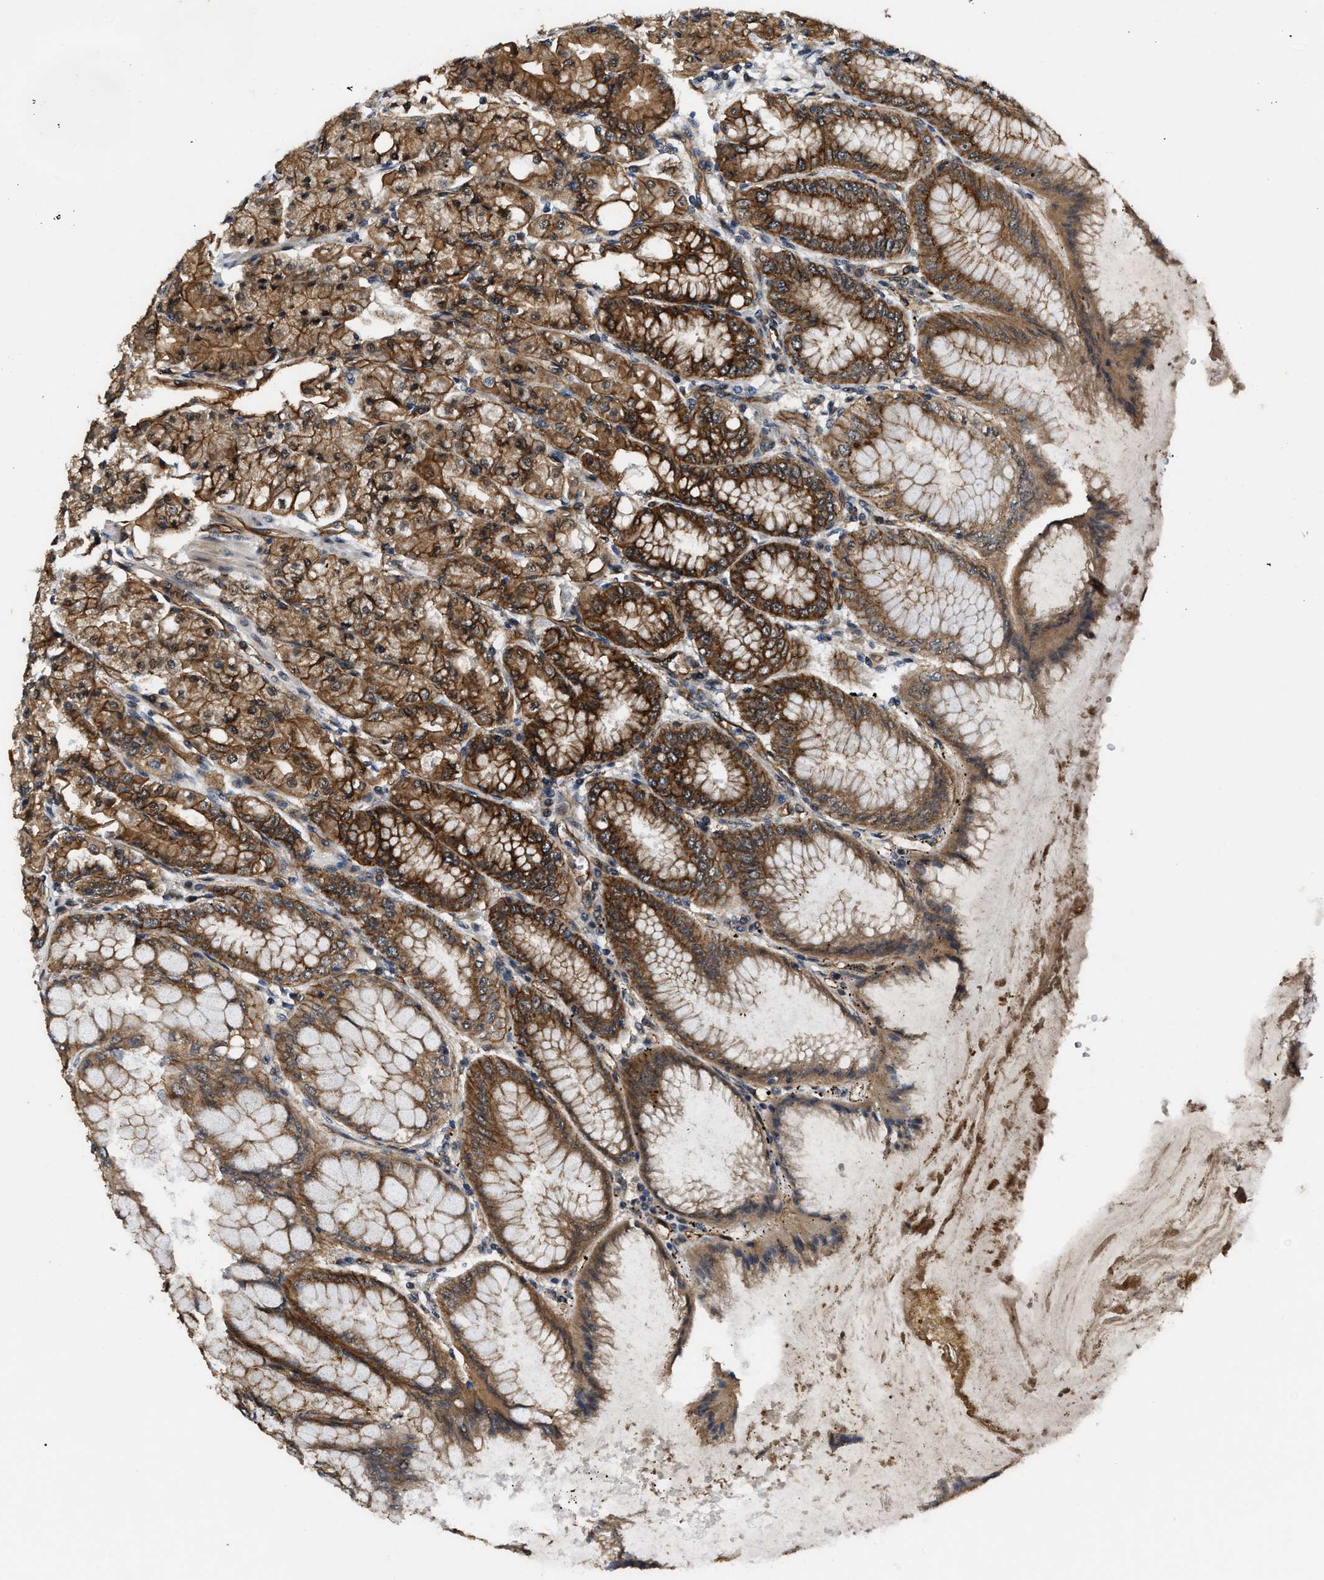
{"staining": {"intensity": "strong", "quantity": ">75%", "location": "cytoplasmic/membranous"}, "tissue": "stomach", "cell_type": "Glandular cells", "image_type": "normal", "snomed": [{"axis": "morphology", "description": "Normal tissue, NOS"}, {"axis": "topography", "description": "Stomach, lower"}], "caption": "This is an image of IHC staining of benign stomach, which shows strong positivity in the cytoplasmic/membranous of glandular cells.", "gene": "COPS2", "patient": {"sex": "male", "age": 71}}